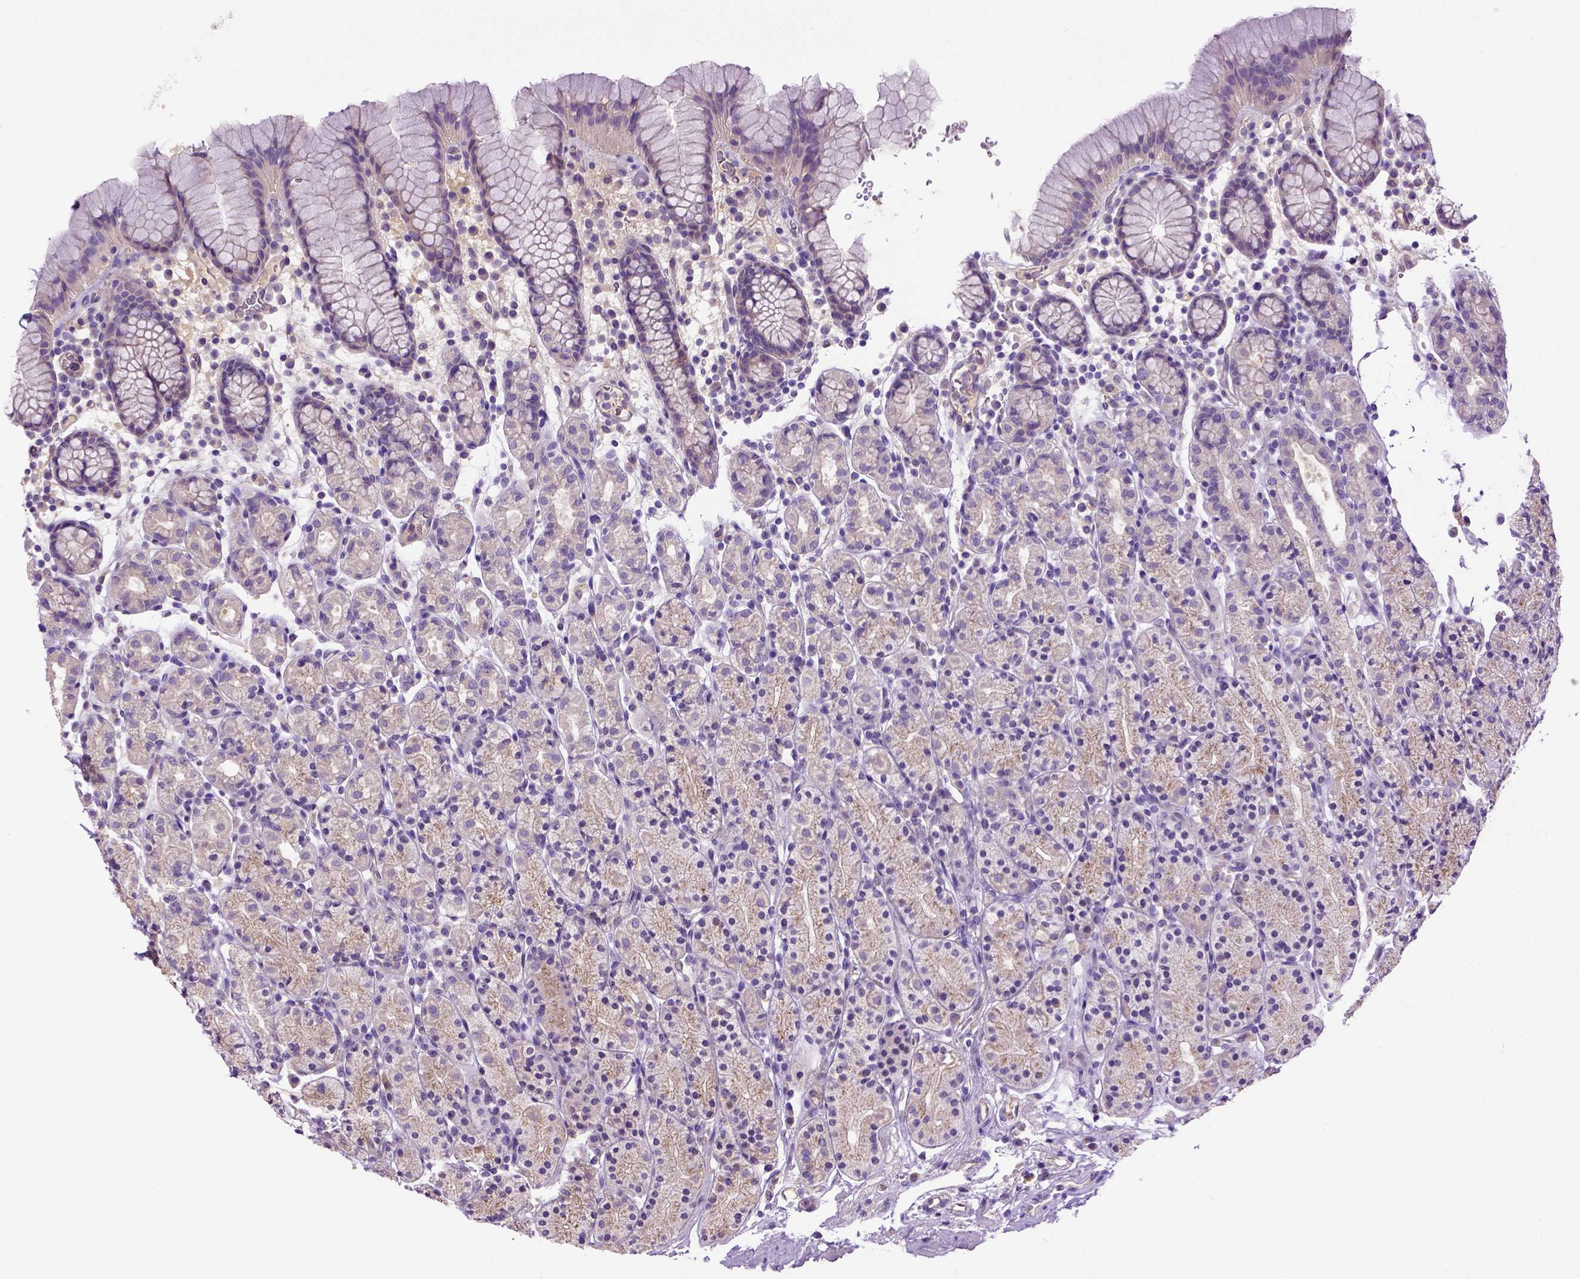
{"staining": {"intensity": "negative", "quantity": "none", "location": "none"}, "tissue": "stomach", "cell_type": "Glandular cells", "image_type": "normal", "snomed": [{"axis": "morphology", "description": "Normal tissue, NOS"}, {"axis": "topography", "description": "Stomach, upper"}, {"axis": "topography", "description": "Stomach"}], "caption": "IHC image of benign stomach stained for a protein (brown), which displays no staining in glandular cells.", "gene": "DEPDC1B", "patient": {"sex": "male", "age": 62}}